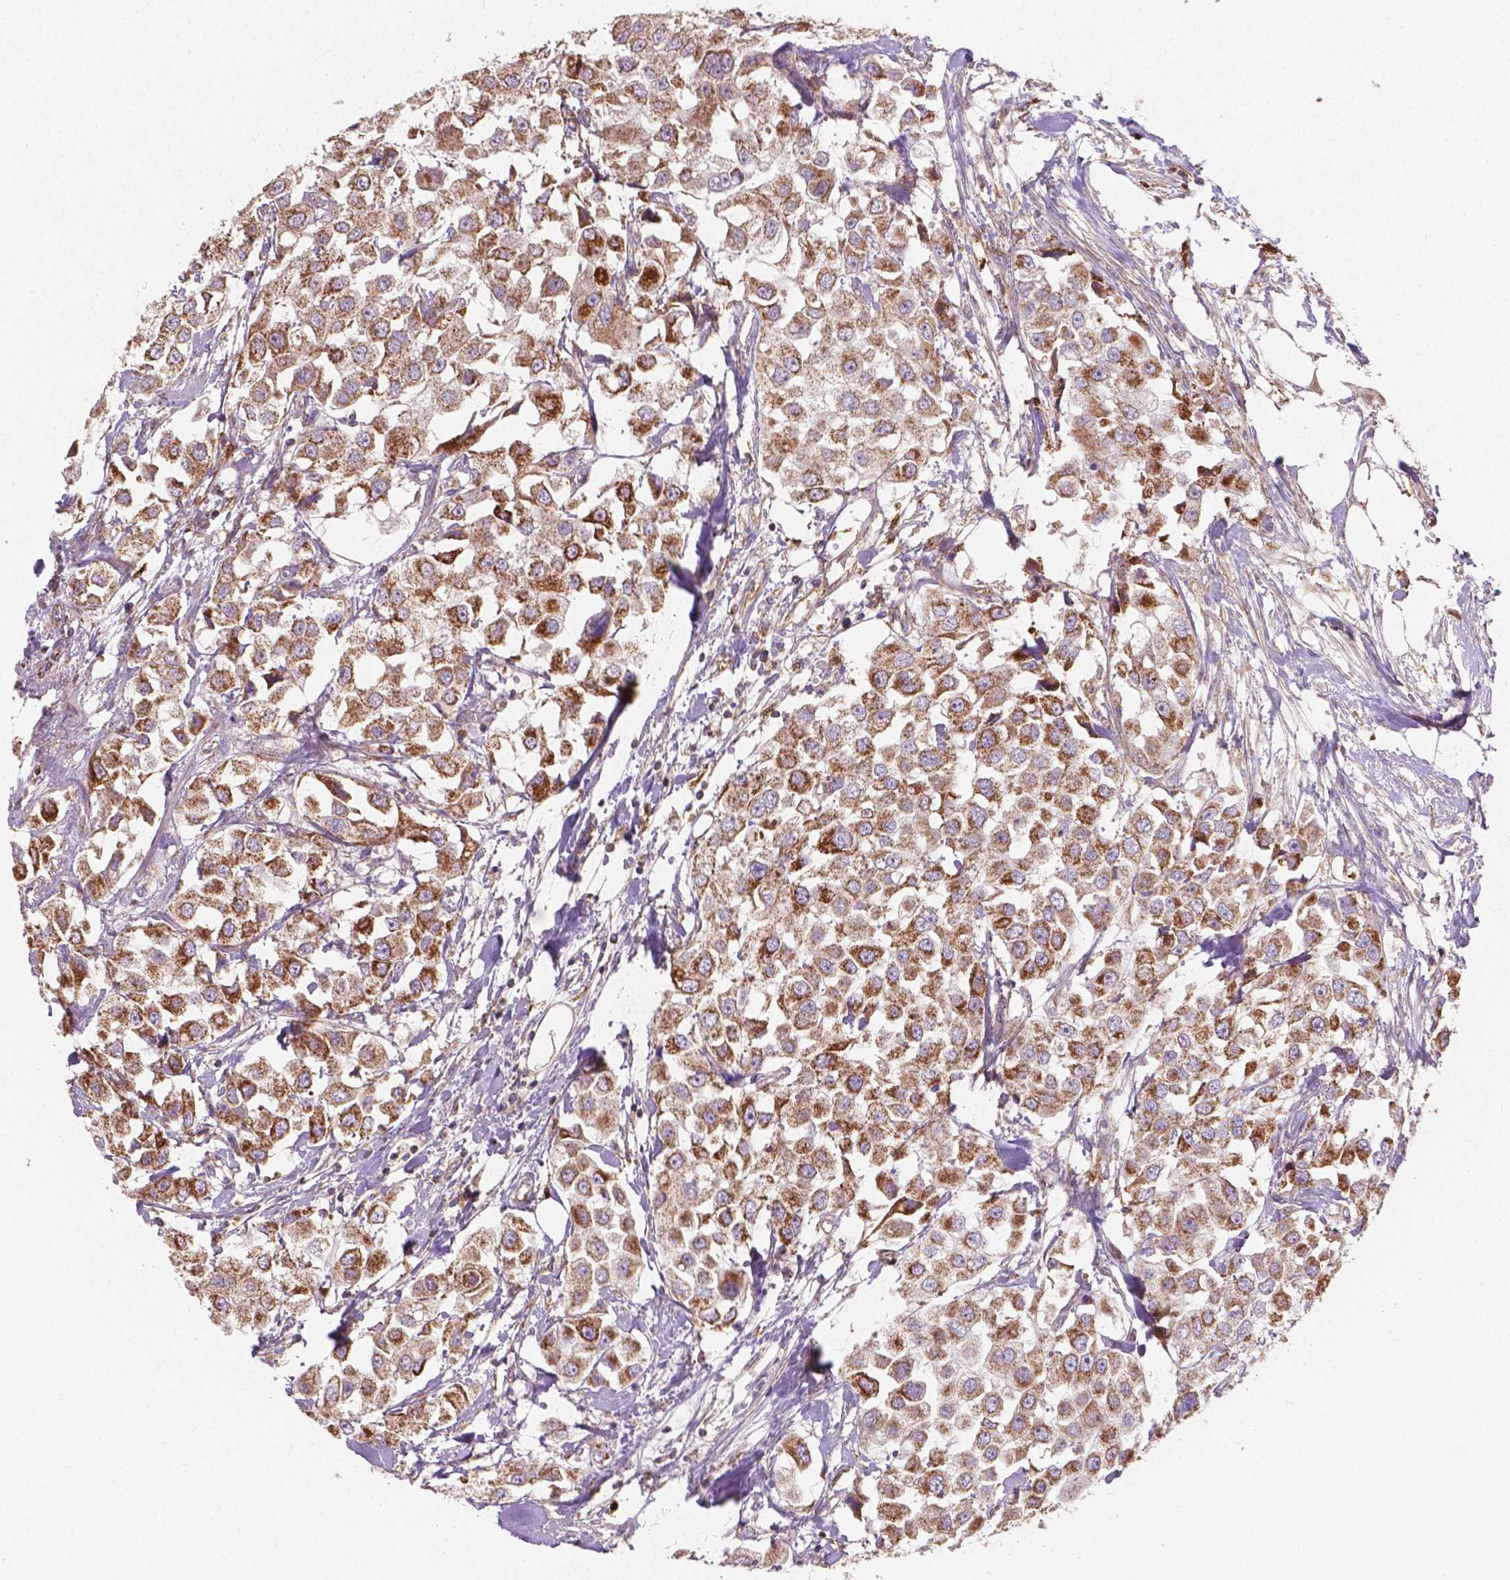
{"staining": {"intensity": "moderate", "quantity": ">75%", "location": "cytoplasmic/membranous"}, "tissue": "urothelial cancer", "cell_type": "Tumor cells", "image_type": "cancer", "snomed": [{"axis": "morphology", "description": "Urothelial carcinoma, High grade"}, {"axis": "topography", "description": "Urinary bladder"}], "caption": "Urothelial cancer stained with DAB (3,3'-diaminobenzidine) IHC demonstrates medium levels of moderate cytoplasmic/membranous staining in about >75% of tumor cells.", "gene": "TCAF1", "patient": {"sex": "female", "age": 64}}